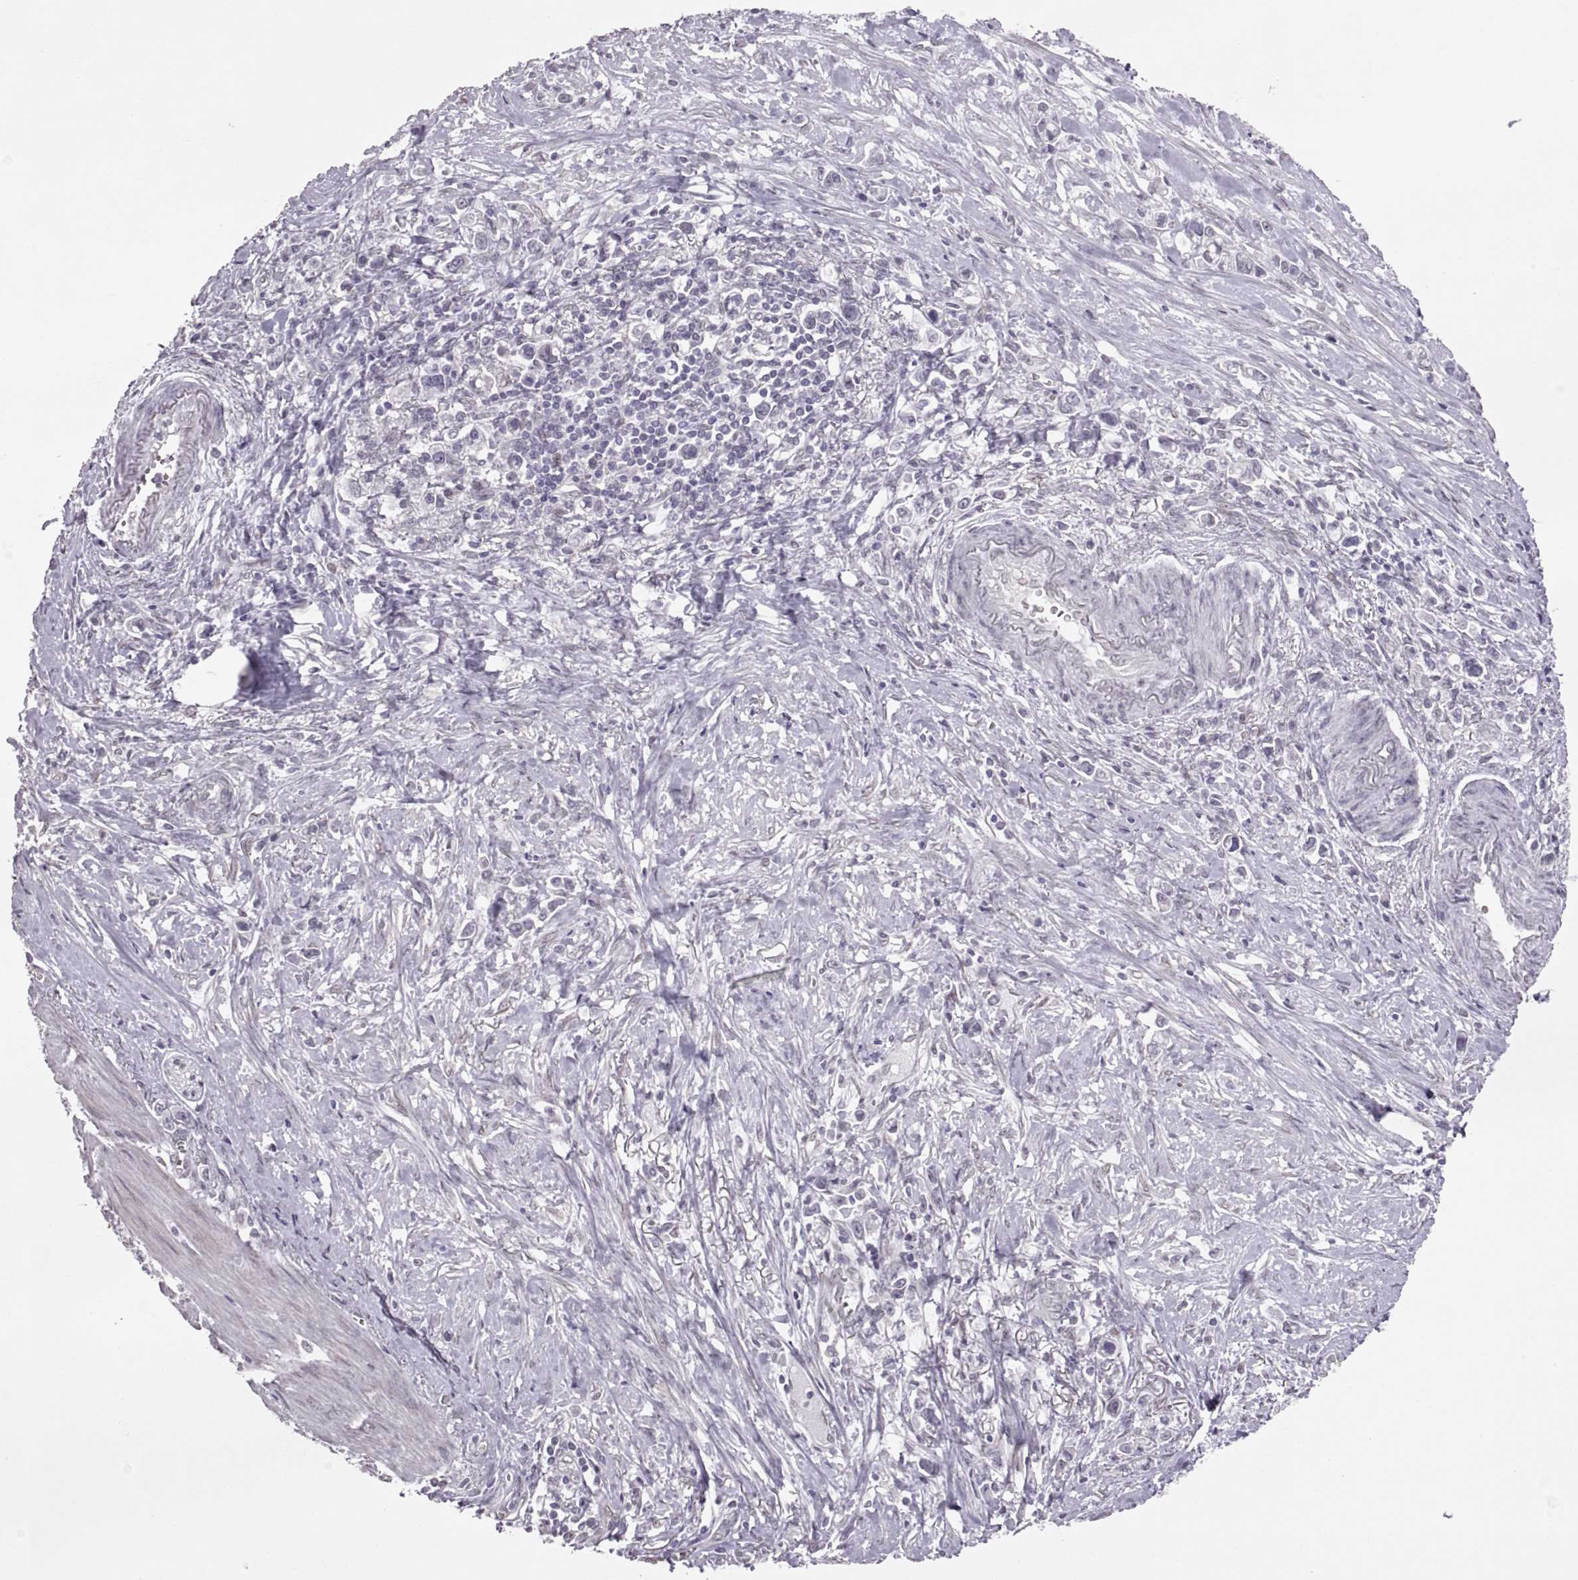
{"staining": {"intensity": "negative", "quantity": "none", "location": "none"}, "tissue": "stomach cancer", "cell_type": "Tumor cells", "image_type": "cancer", "snomed": [{"axis": "morphology", "description": "Adenocarcinoma, NOS"}, {"axis": "topography", "description": "Stomach"}], "caption": "Tumor cells show no significant protein expression in stomach adenocarcinoma.", "gene": "KRT77", "patient": {"sex": "male", "age": 63}}